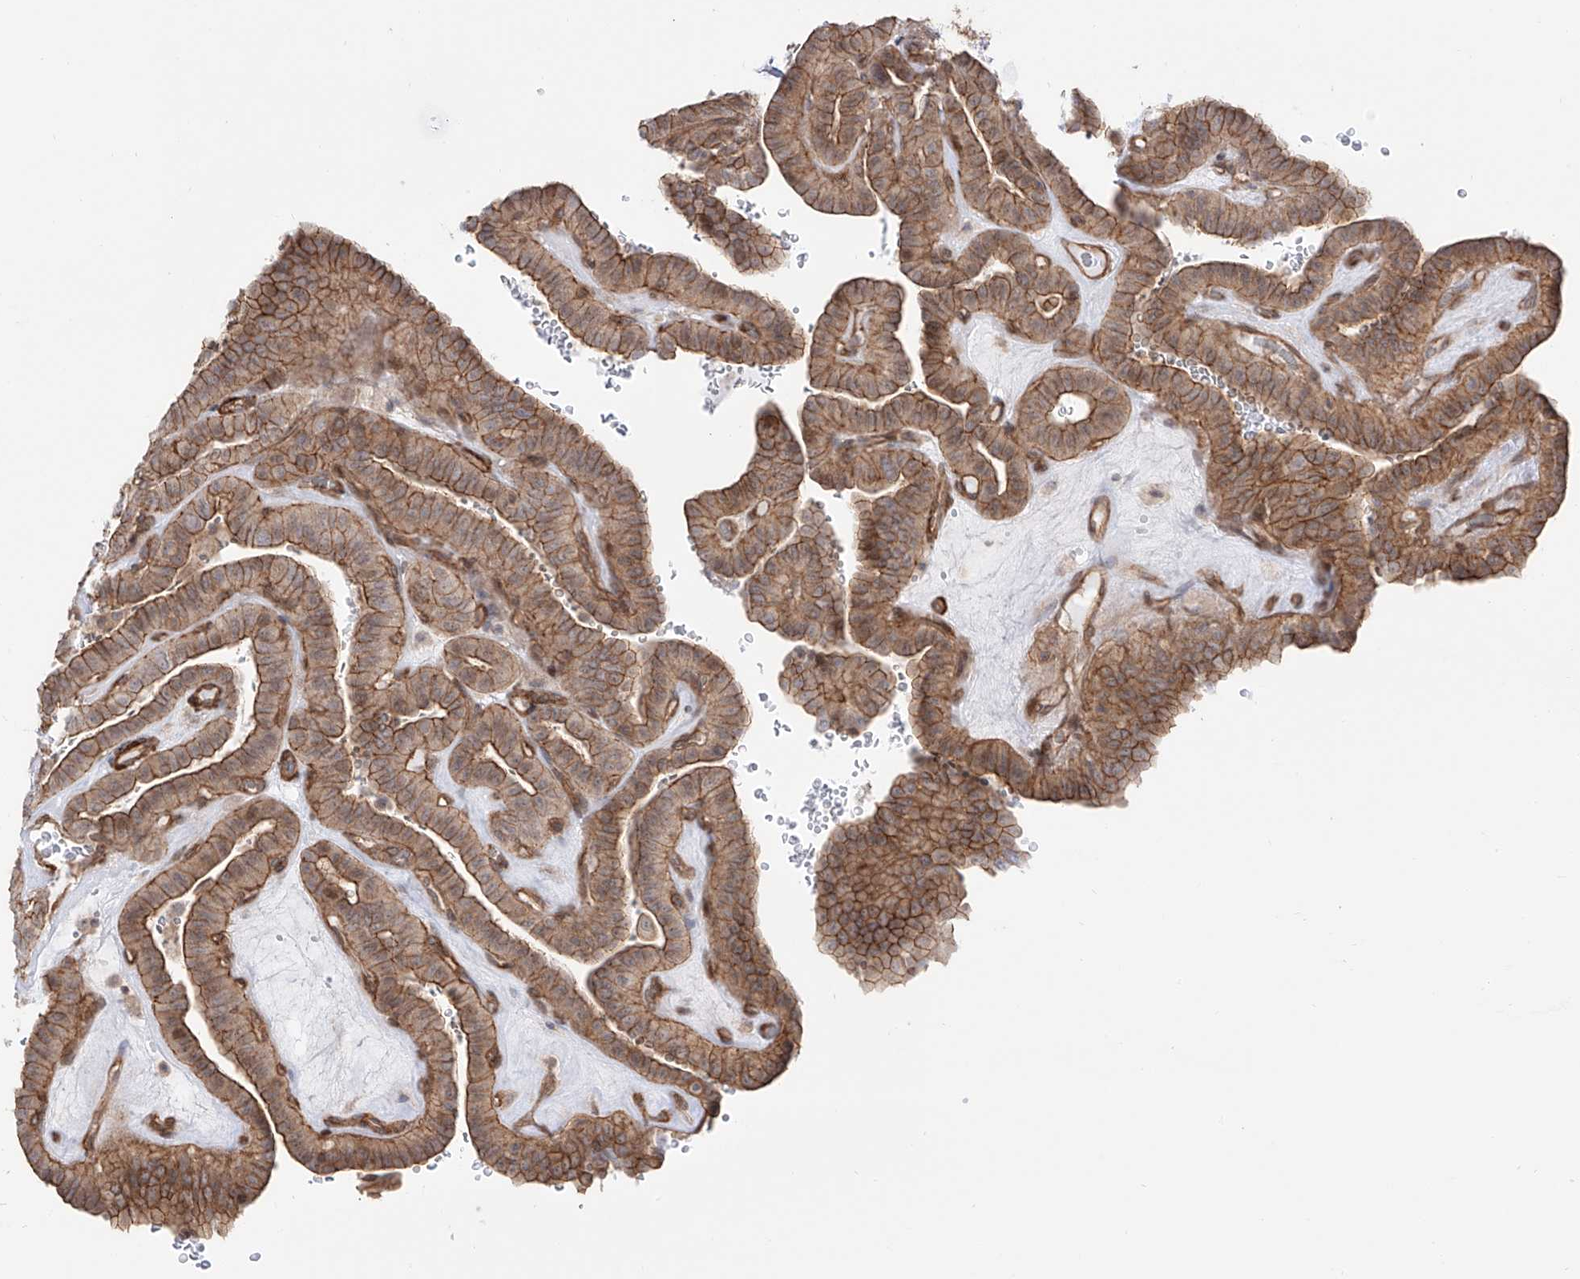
{"staining": {"intensity": "moderate", "quantity": ">75%", "location": "cytoplasmic/membranous"}, "tissue": "thyroid cancer", "cell_type": "Tumor cells", "image_type": "cancer", "snomed": [{"axis": "morphology", "description": "Papillary adenocarcinoma, NOS"}, {"axis": "topography", "description": "Thyroid gland"}], "caption": "Immunohistochemical staining of thyroid cancer (papillary adenocarcinoma) demonstrates medium levels of moderate cytoplasmic/membranous positivity in approximately >75% of tumor cells.", "gene": "ZNF180", "patient": {"sex": "male", "age": 77}}